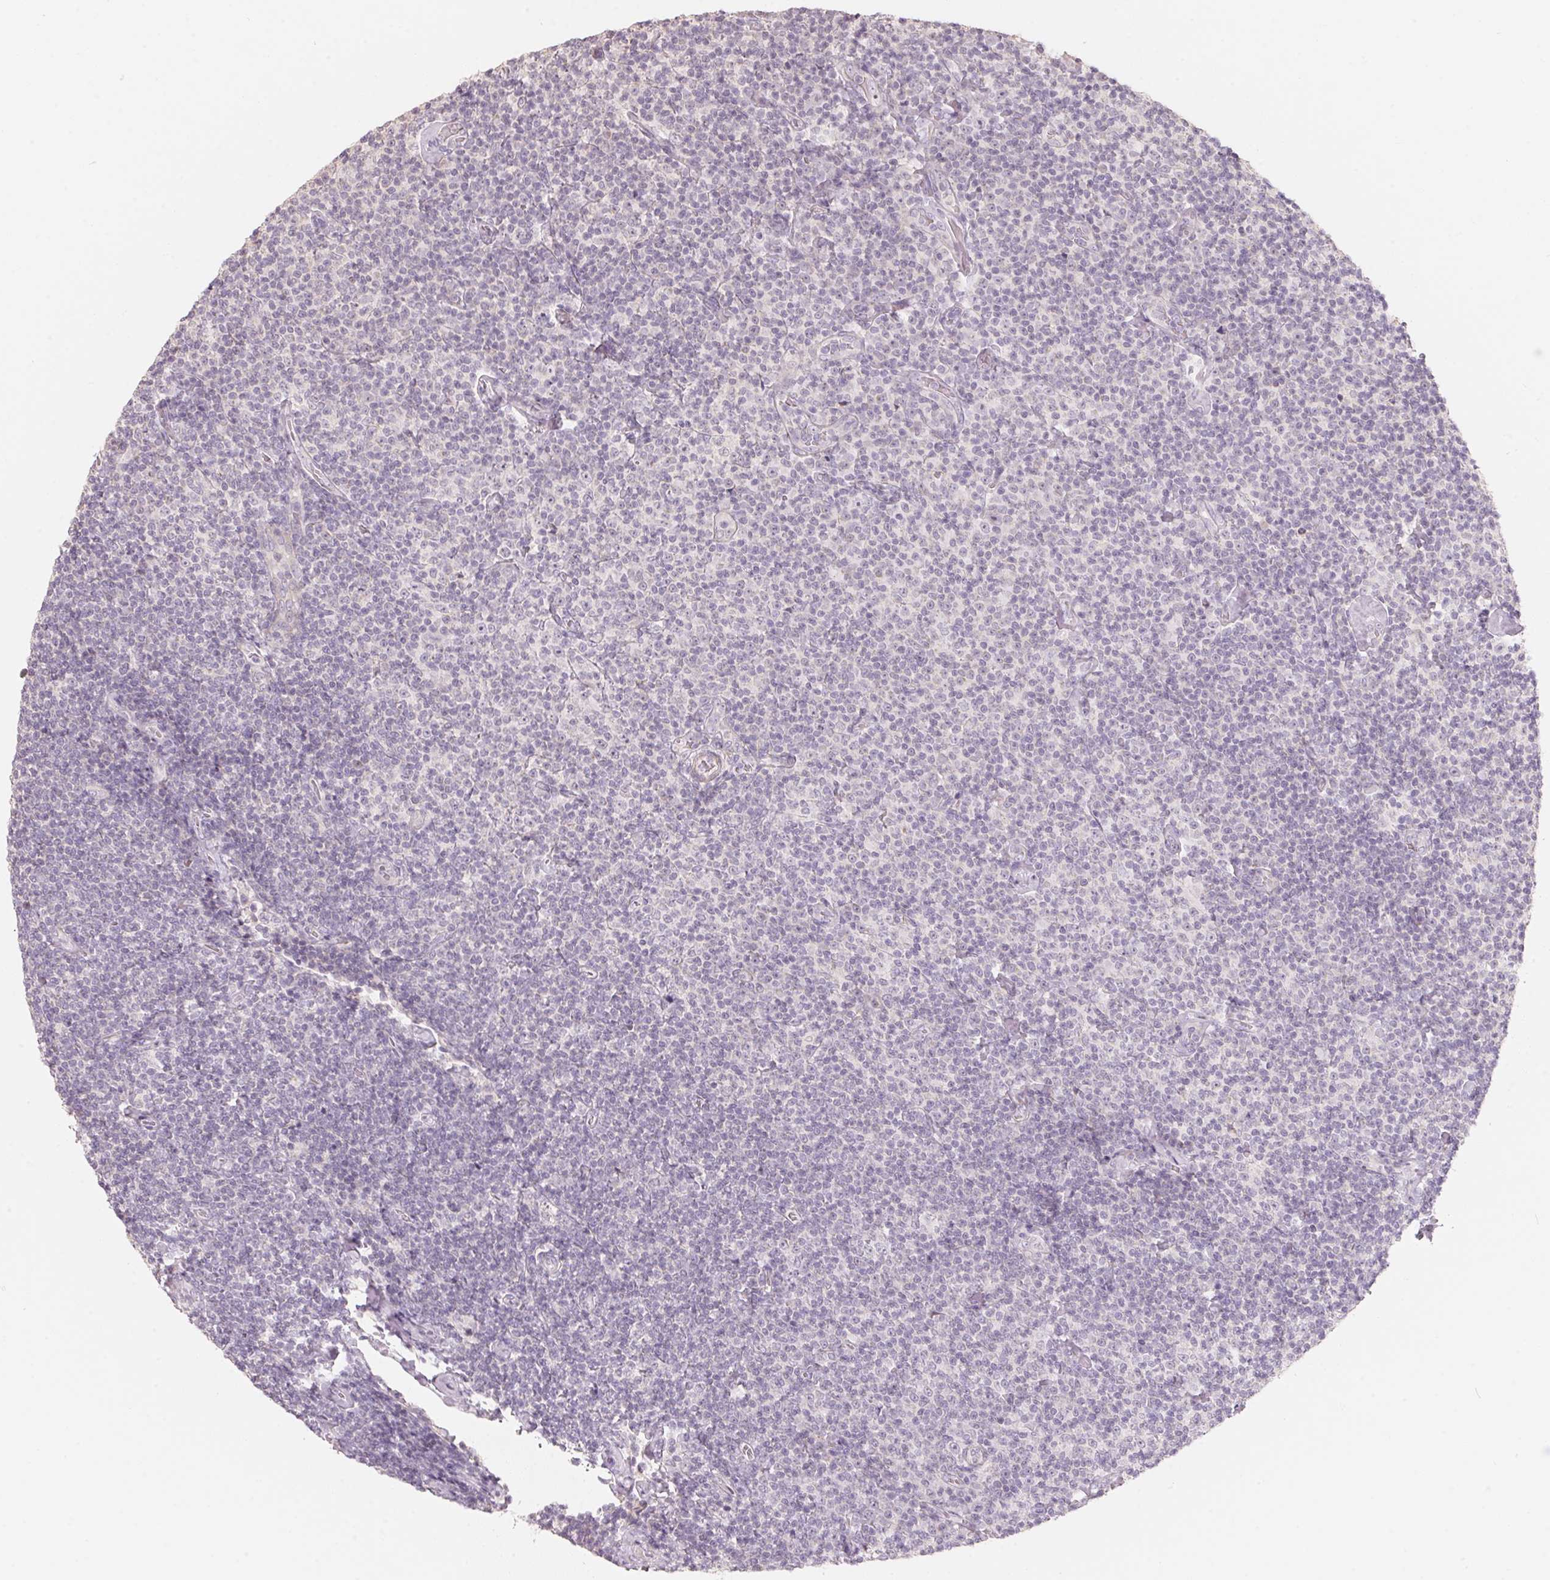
{"staining": {"intensity": "negative", "quantity": "none", "location": "none"}, "tissue": "lymphoma", "cell_type": "Tumor cells", "image_type": "cancer", "snomed": [{"axis": "morphology", "description": "Malignant lymphoma, non-Hodgkin's type, Low grade"}, {"axis": "topography", "description": "Lymph node"}], "caption": "Immunohistochemistry (IHC) of human lymphoma reveals no positivity in tumor cells.", "gene": "TP53AIP1", "patient": {"sex": "male", "age": 81}}